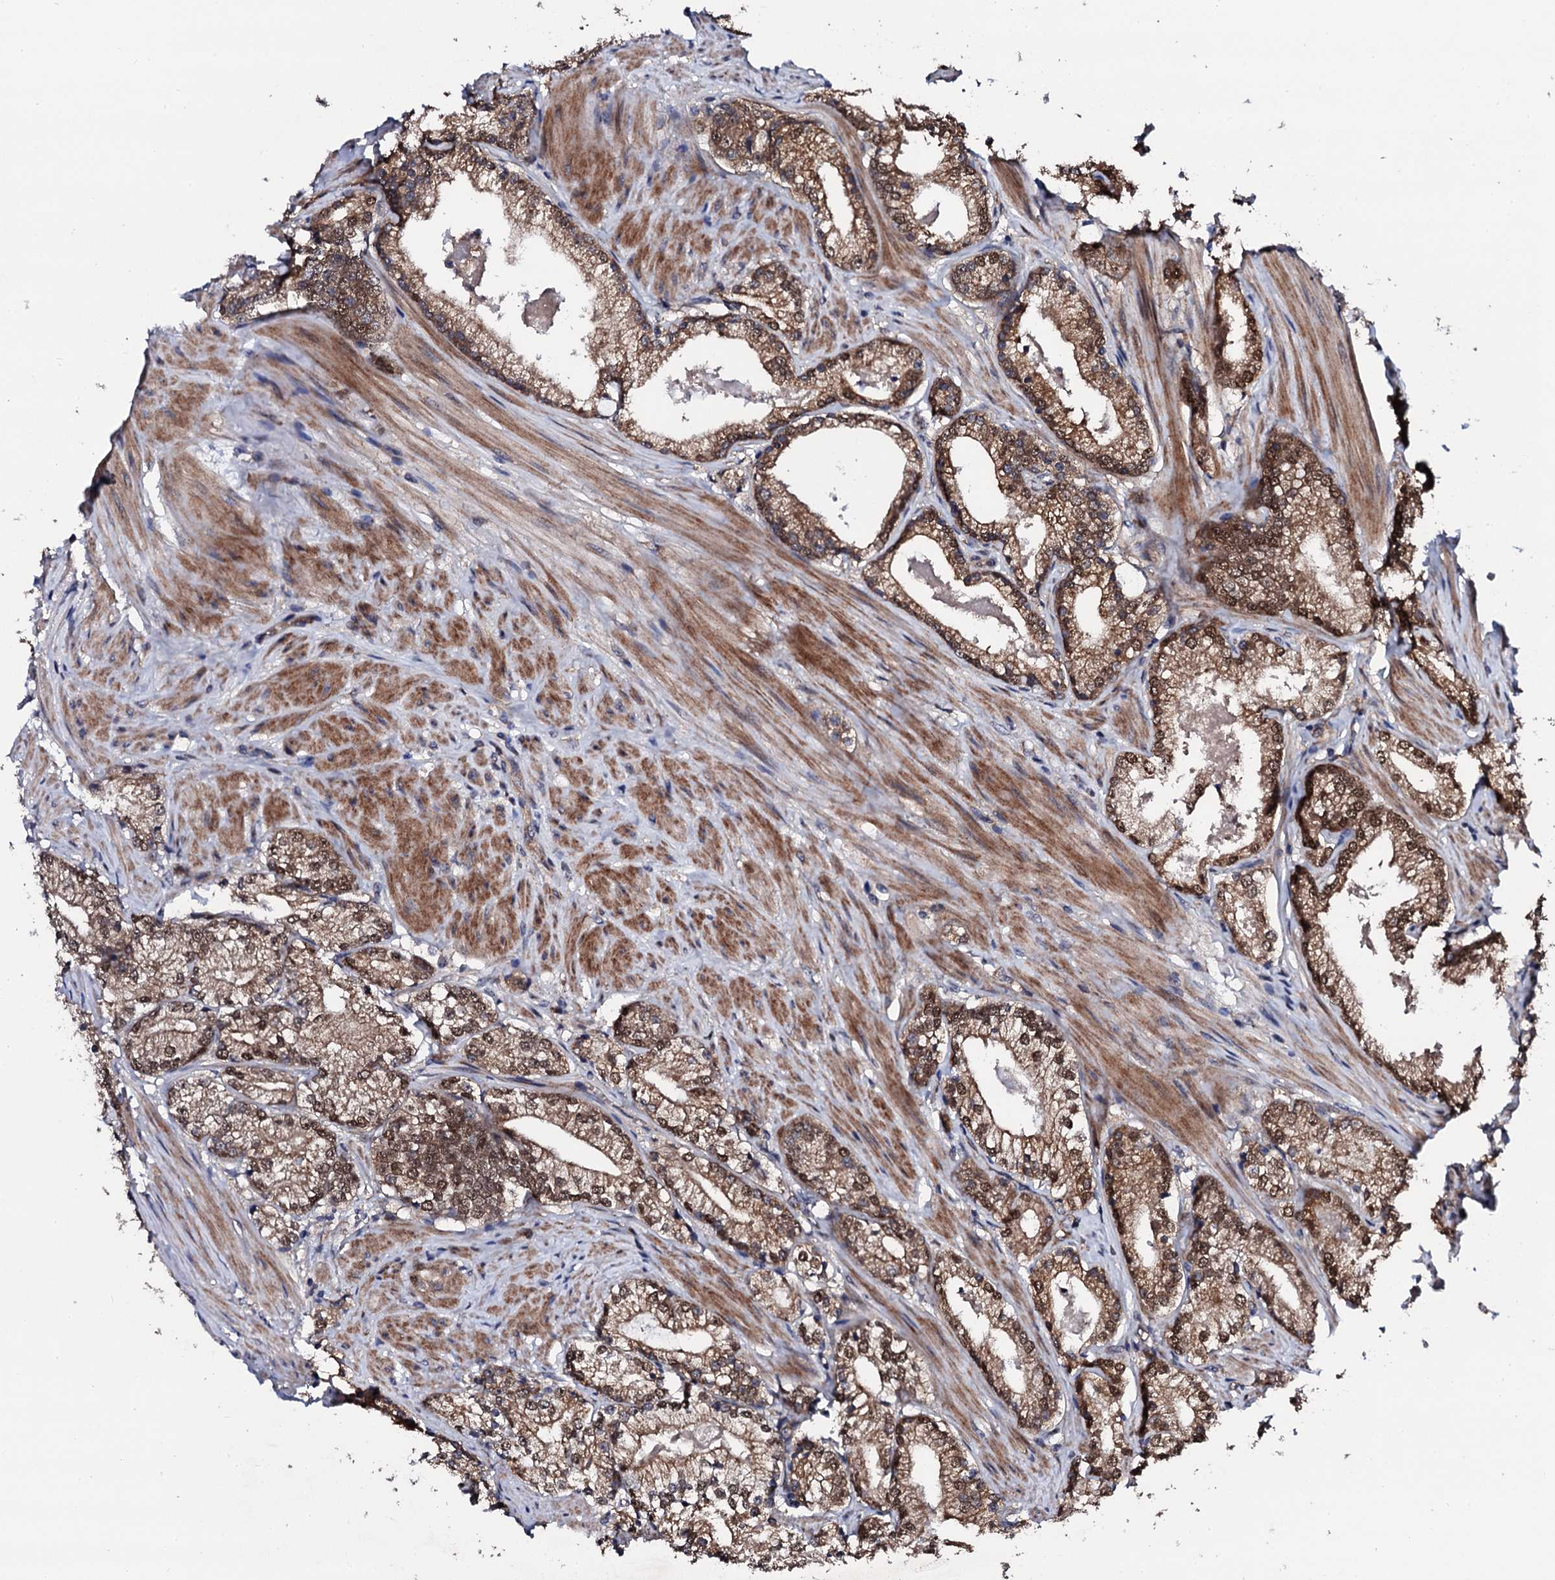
{"staining": {"intensity": "moderate", "quantity": "25%-75%", "location": "cytoplasmic/membranous,nuclear"}, "tissue": "prostate cancer", "cell_type": "Tumor cells", "image_type": "cancer", "snomed": [{"axis": "morphology", "description": "Adenocarcinoma, High grade"}, {"axis": "topography", "description": "Prostate"}], "caption": "IHC photomicrograph of human high-grade adenocarcinoma (prostate) stained for a protein (brown), which exhibits medium levels of moderate cytoplasmic/membranous and nuclear positivity in about 25%-75% of tumor cells.", "gene": "IP6K1", "patient": {"sex": "male", "age": 66}}